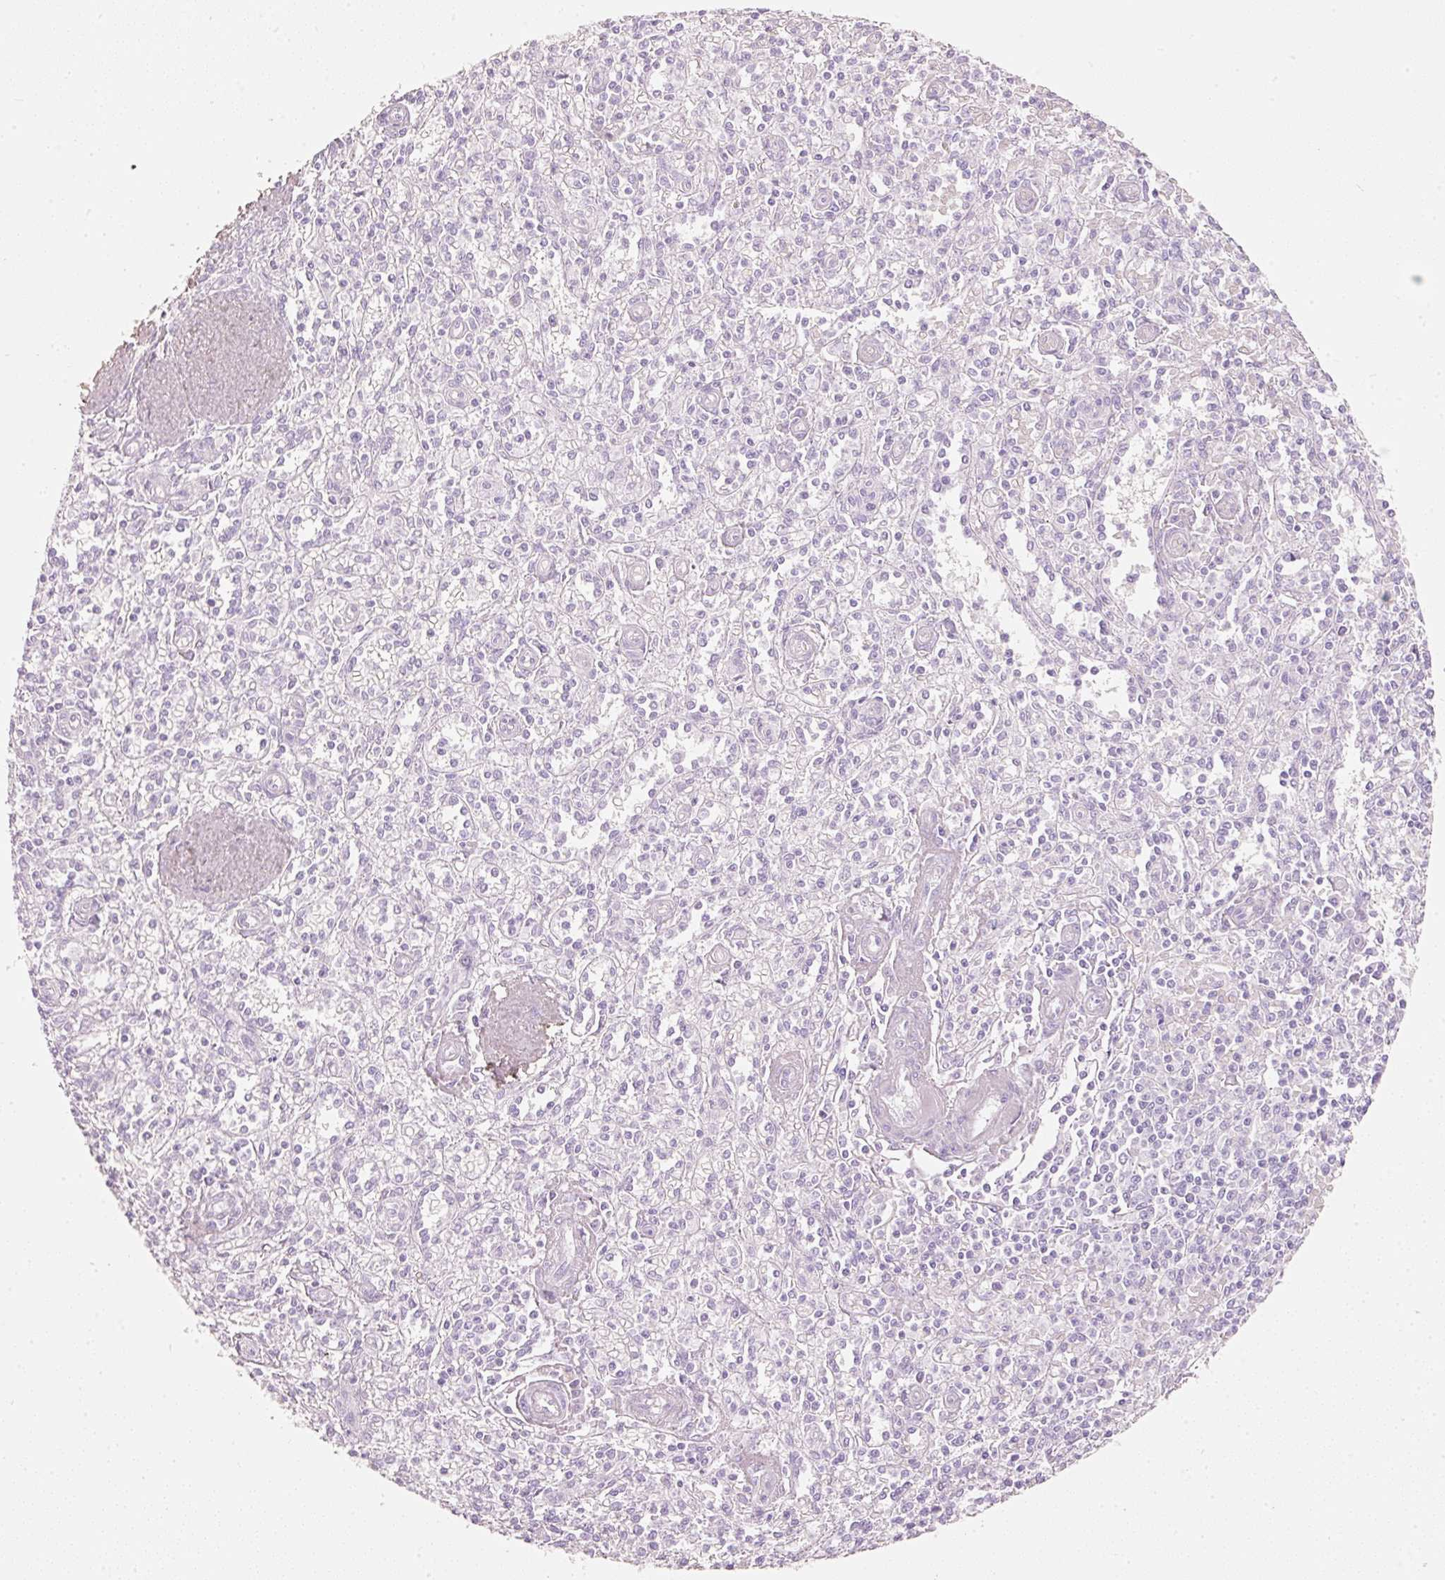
{"staining": {"intensity": "negative", "quantity": "none", "location": "none"}, "tissue": "spleen", "cell_type": "Cells in red pulp", "image_type": "normal", "snomed": [{"axis": "morphology", "description": "Normal tissue, NOS"}, {"axis": "topography", "description": "Spleen"}], "caption": "High magnification brightfield microscopy of unremarkable spleen stained with DAB (3,3'-diaminobenzidine) (brown) and counterstained with hematoxylin (blue): cells in red pulp show no significant expression. Brightfield microscopy of immunohistochemistry (IHC) stained with DAB (brown) and hematoxylin (blue), captured at high magnification.", "gene": "PDXDC1", "patient": {"sex": "female", "age": 70}}